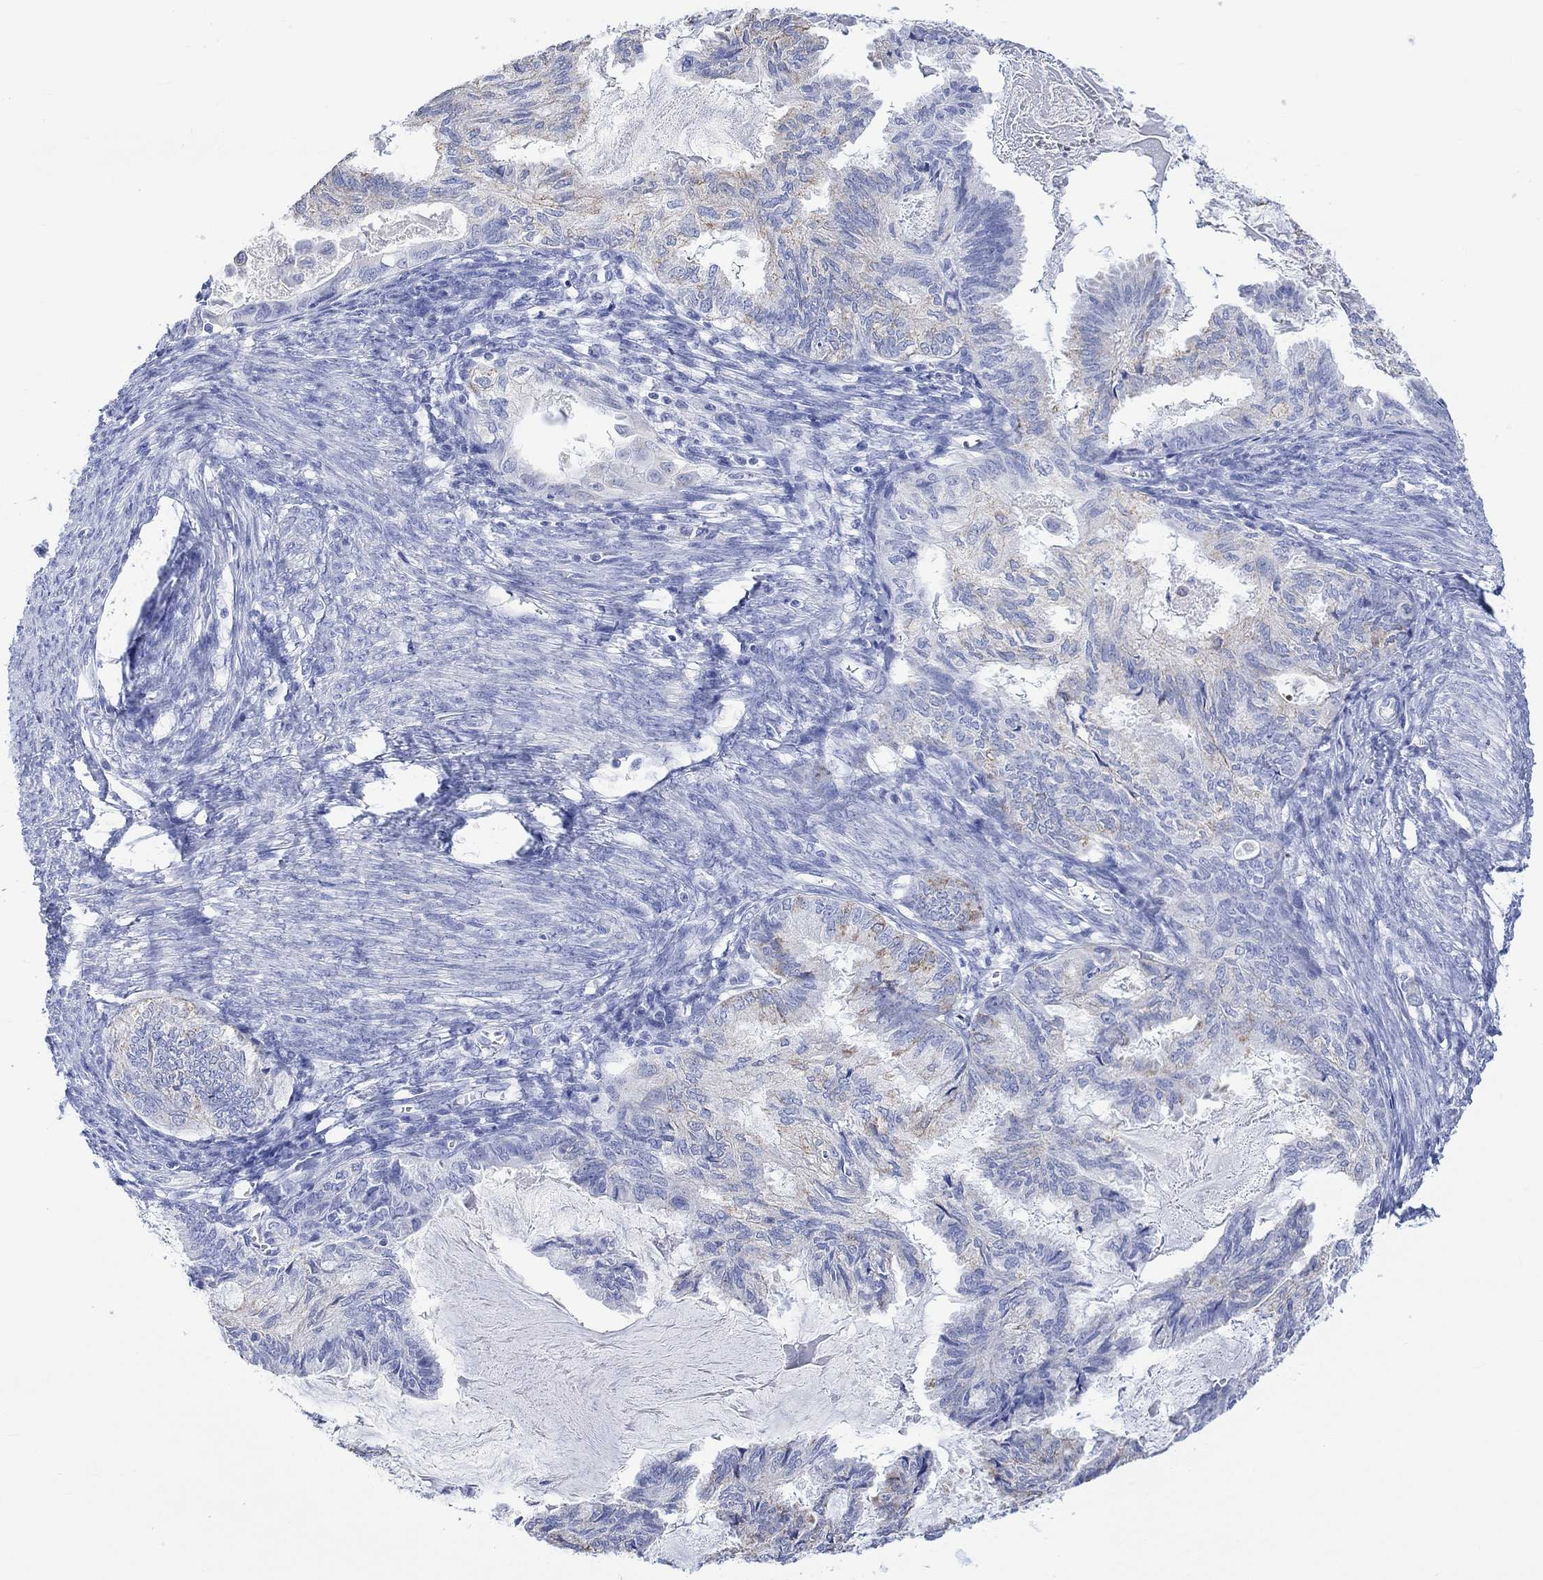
{"staining": {"intensity": "negative", "quantity": "none", "location": "none"}, "tissue": "endometrial cancer", "cell_type": "Tumor cells", "image_type": "cancer", "snomed": [{"axis": "morphology", "description": "Adenocarcinoma, NOS"}, {"axis": "topography", "description": "Endometrium"}], "caption": "A high-resolution histopathology image shows immunohistochemistry (IHC) staining of adenocarcinoma (endometrial), which shows no significant staining in tumor cells.", "gene": "CALCA", "patient": {"sex": "female", "age": 86}}